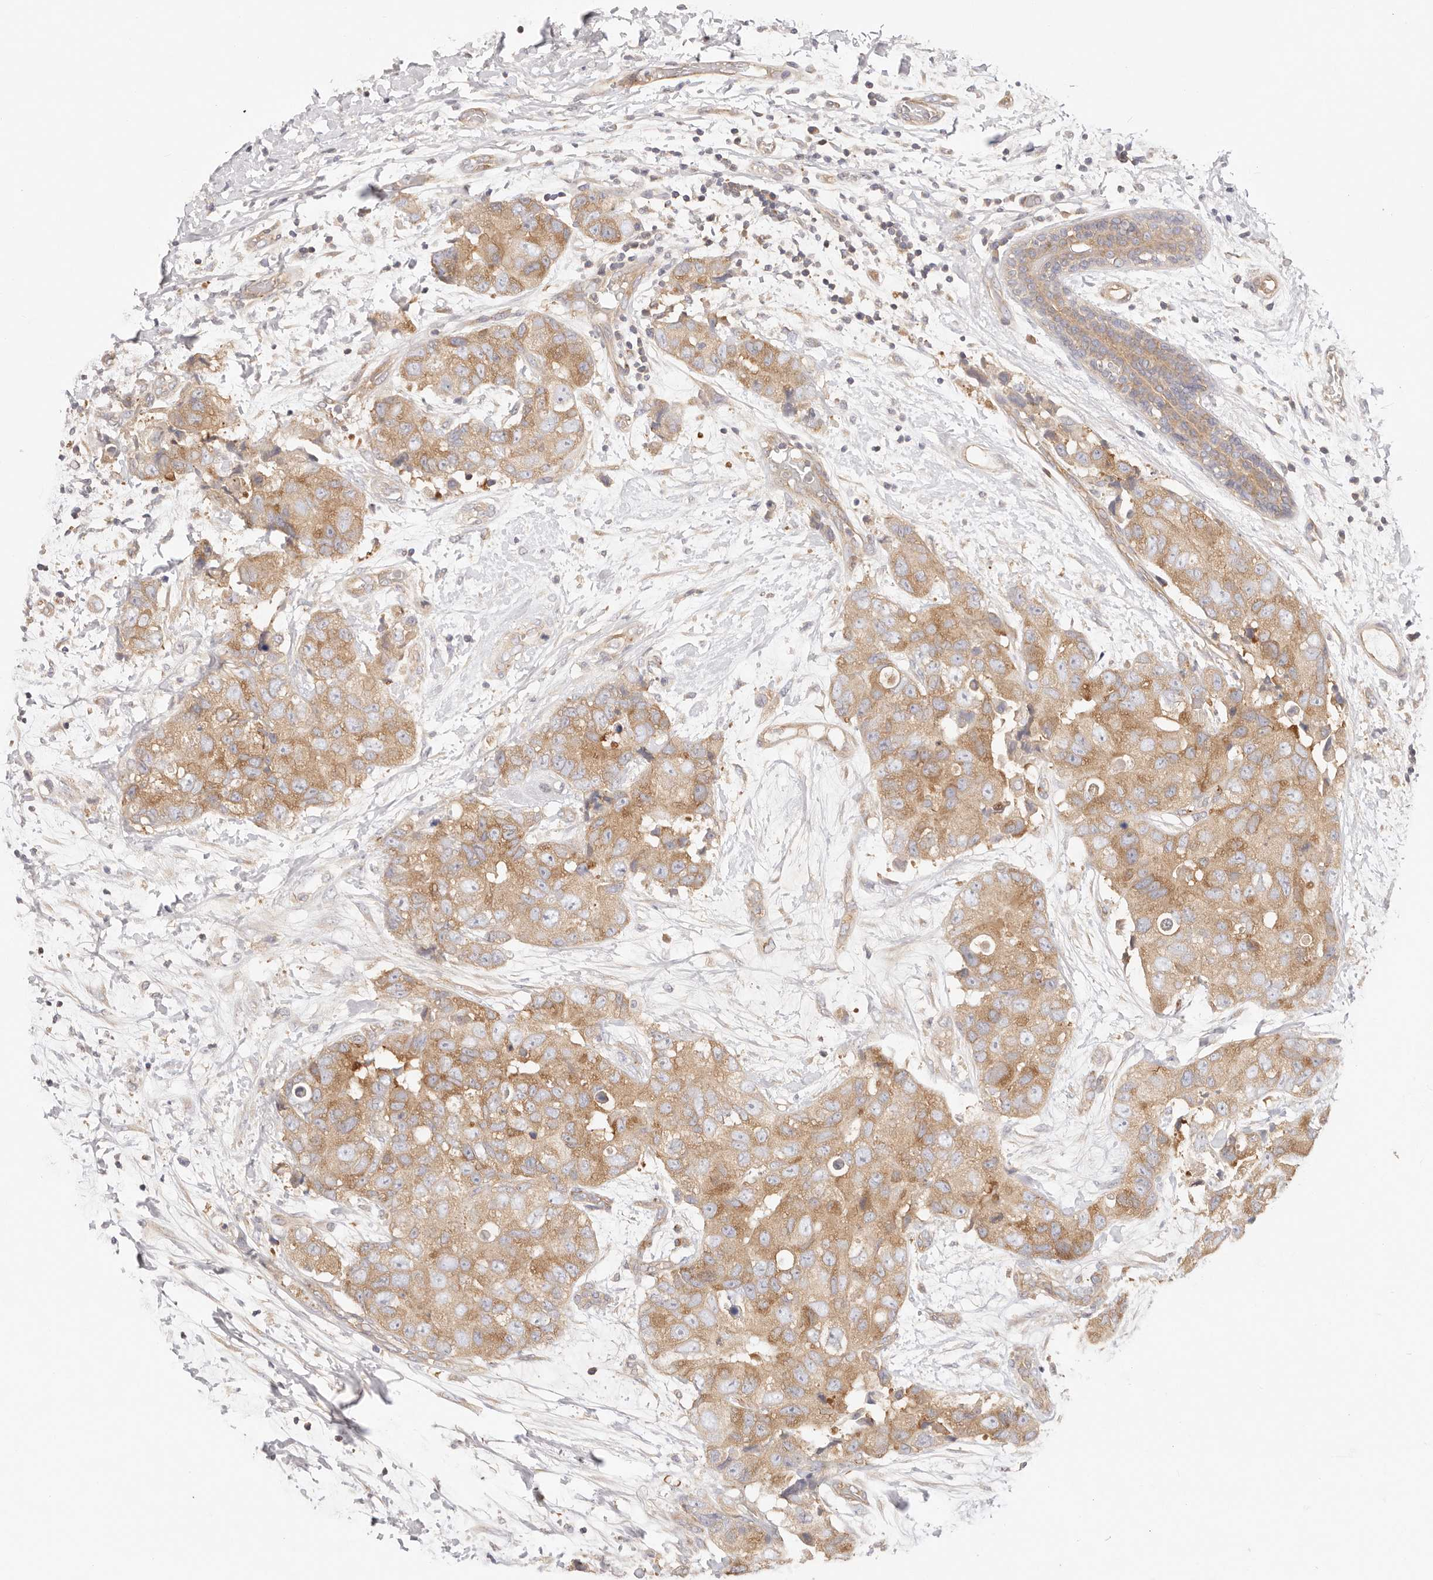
{"staining": {"intensity": "moderate", "quantity": ">75%", "location": "cytoplasmic/membranous"}, "tissue": "breast cancer", "cell_type": "Tumor cells", "image_type": "cancer", "snomed": [{"axis": "morphology", "description": "Duct carcinoma"}, {"axis": "topography", "description": "Breast"}], "caption": "Immunohistochemistry (IHC) (DAB (3,3'-diaminobenzidine)) staining of breast intraductal carcinoma reveals moderate cytoplasmic/membranous protein expression in approximately >75% of tumor cells.", "gene": "KCMF1", "patient": {"sex": "female", "age": 62}}